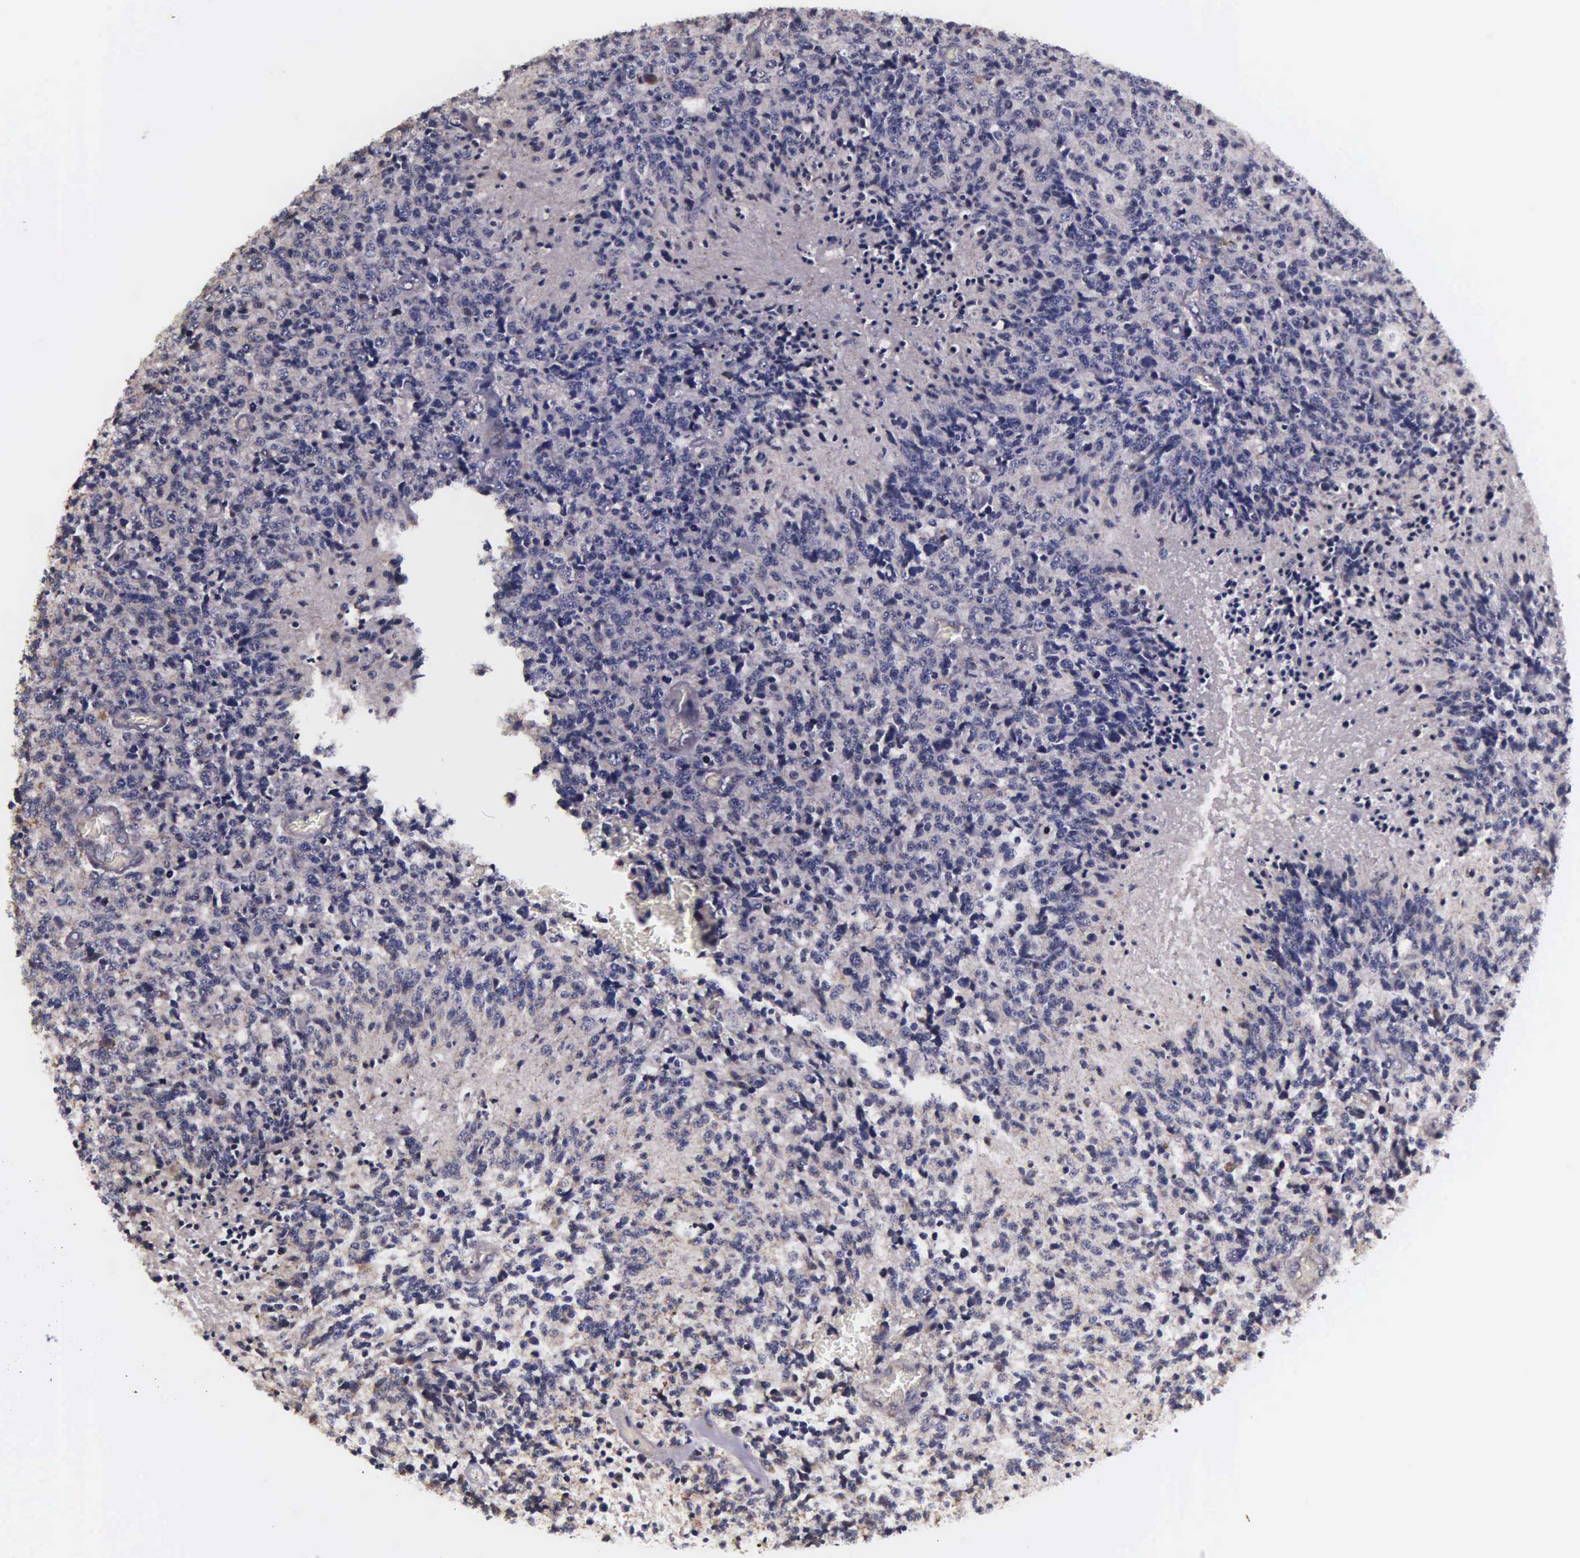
{"staining": {"intensity": "negative", "quantity": "none", "location": "none"}, "tissue": "glioma", "cell_type": "Tumor cells", "image_type": "cancer", "snomed": [{"axis": "morphology", "description": "Glioma, malignant, High grade"}, {"axis": "topography", "description": "Brain"}], "caption": "The micrograph shows no staining of tumor cells in glioma.", "gene": "PSMA3", "patient": {"sex": "male", "age": 36}}